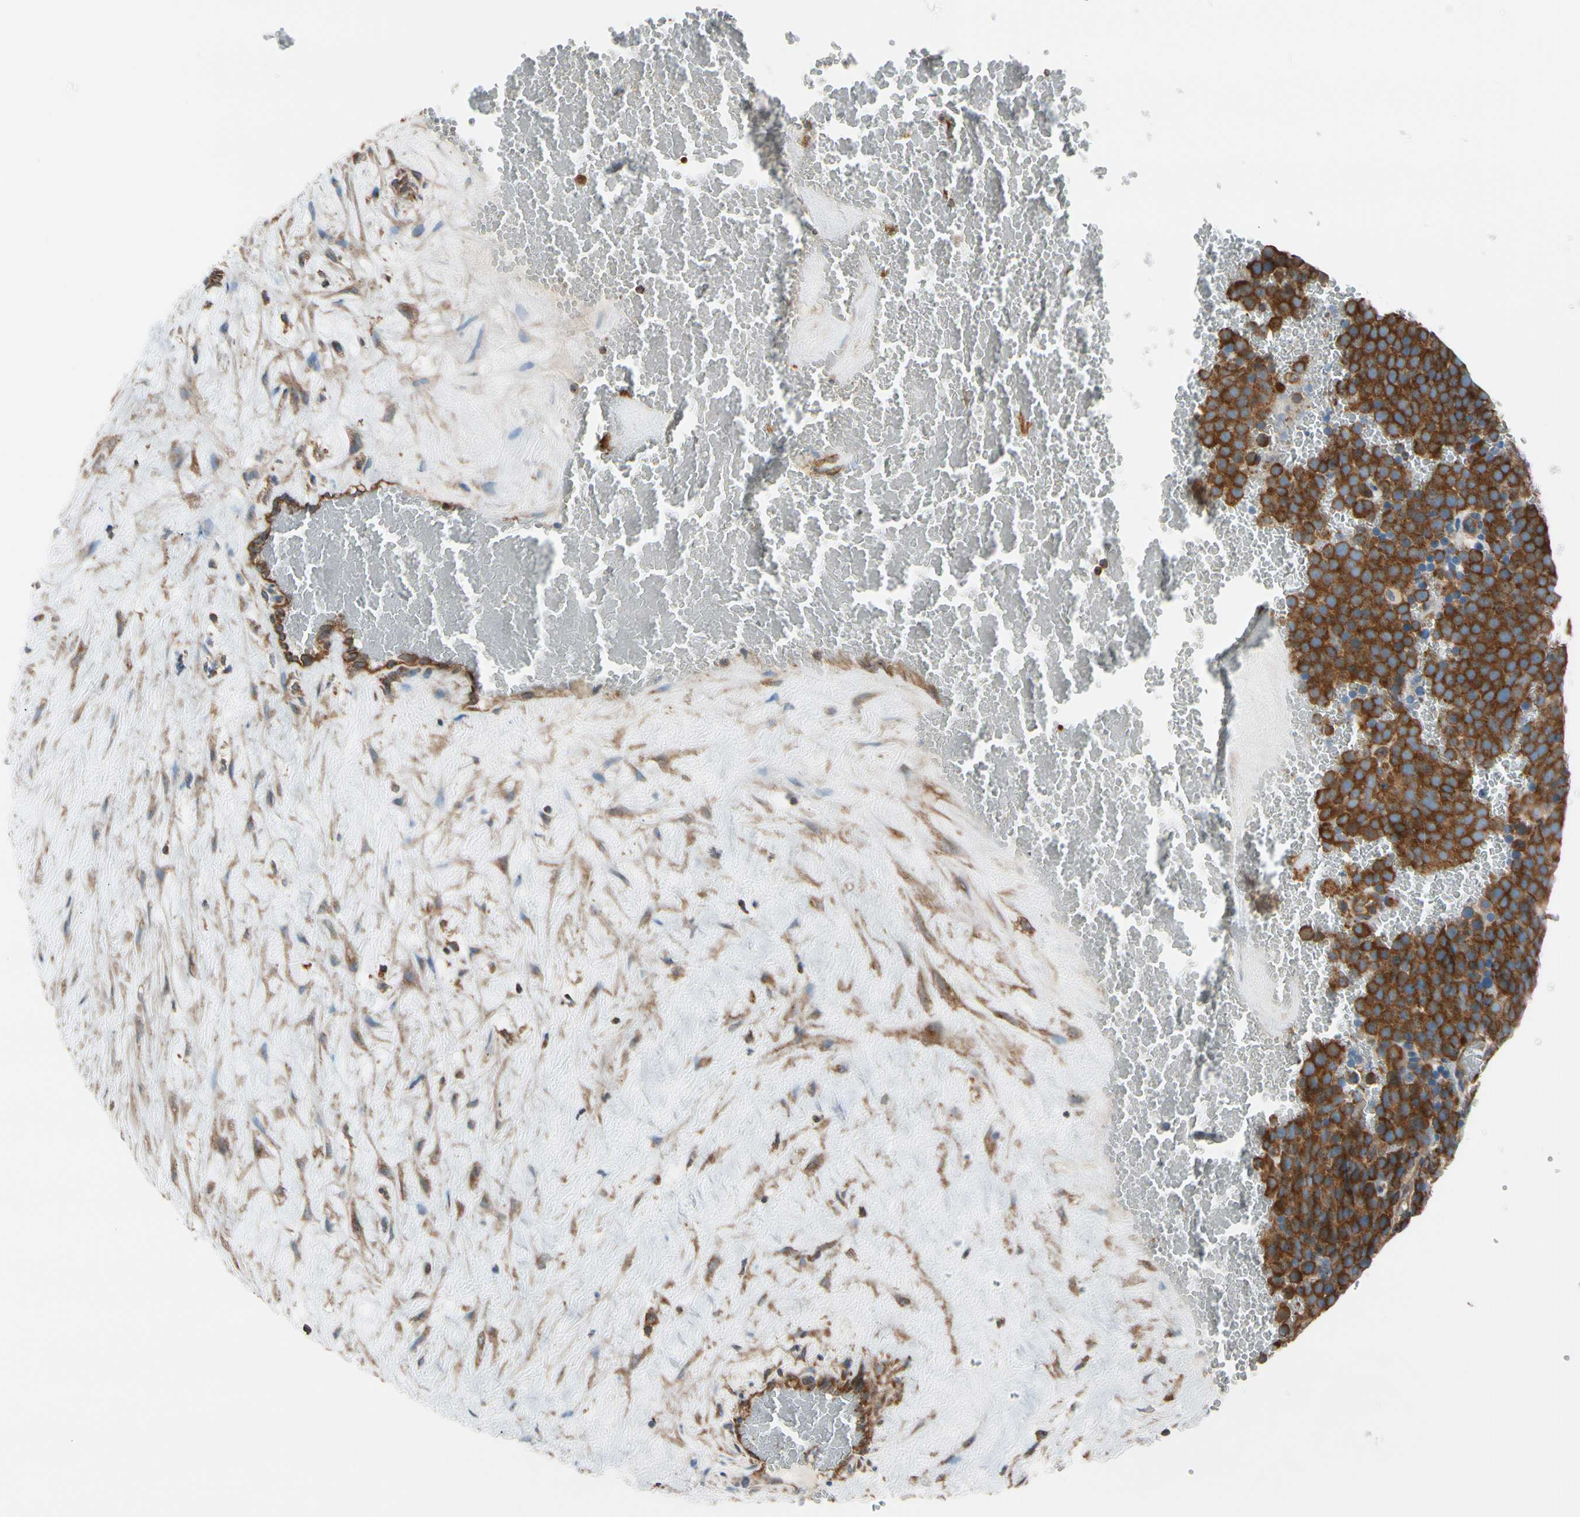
{"staining": {"intensity": "strong", "quantity": ">75%", "location": "cytoplasmic/membranous"}, "tissue": "testis cancer", "cell_type": "Tumor cells", "image_type": "cancer", "snomed": [{"axis": "morphology", "description": "Seminoma, NOS"}, {"axis": "topography", "description": "Testis"}], "caption": "Seminoma (testis) stained with a brown dye shows strong cytoplasmic/membranous positive staining in about >75% of tumor cells.", "gene": "EPS15", "patient": {"sex": "male", "age": 71}}